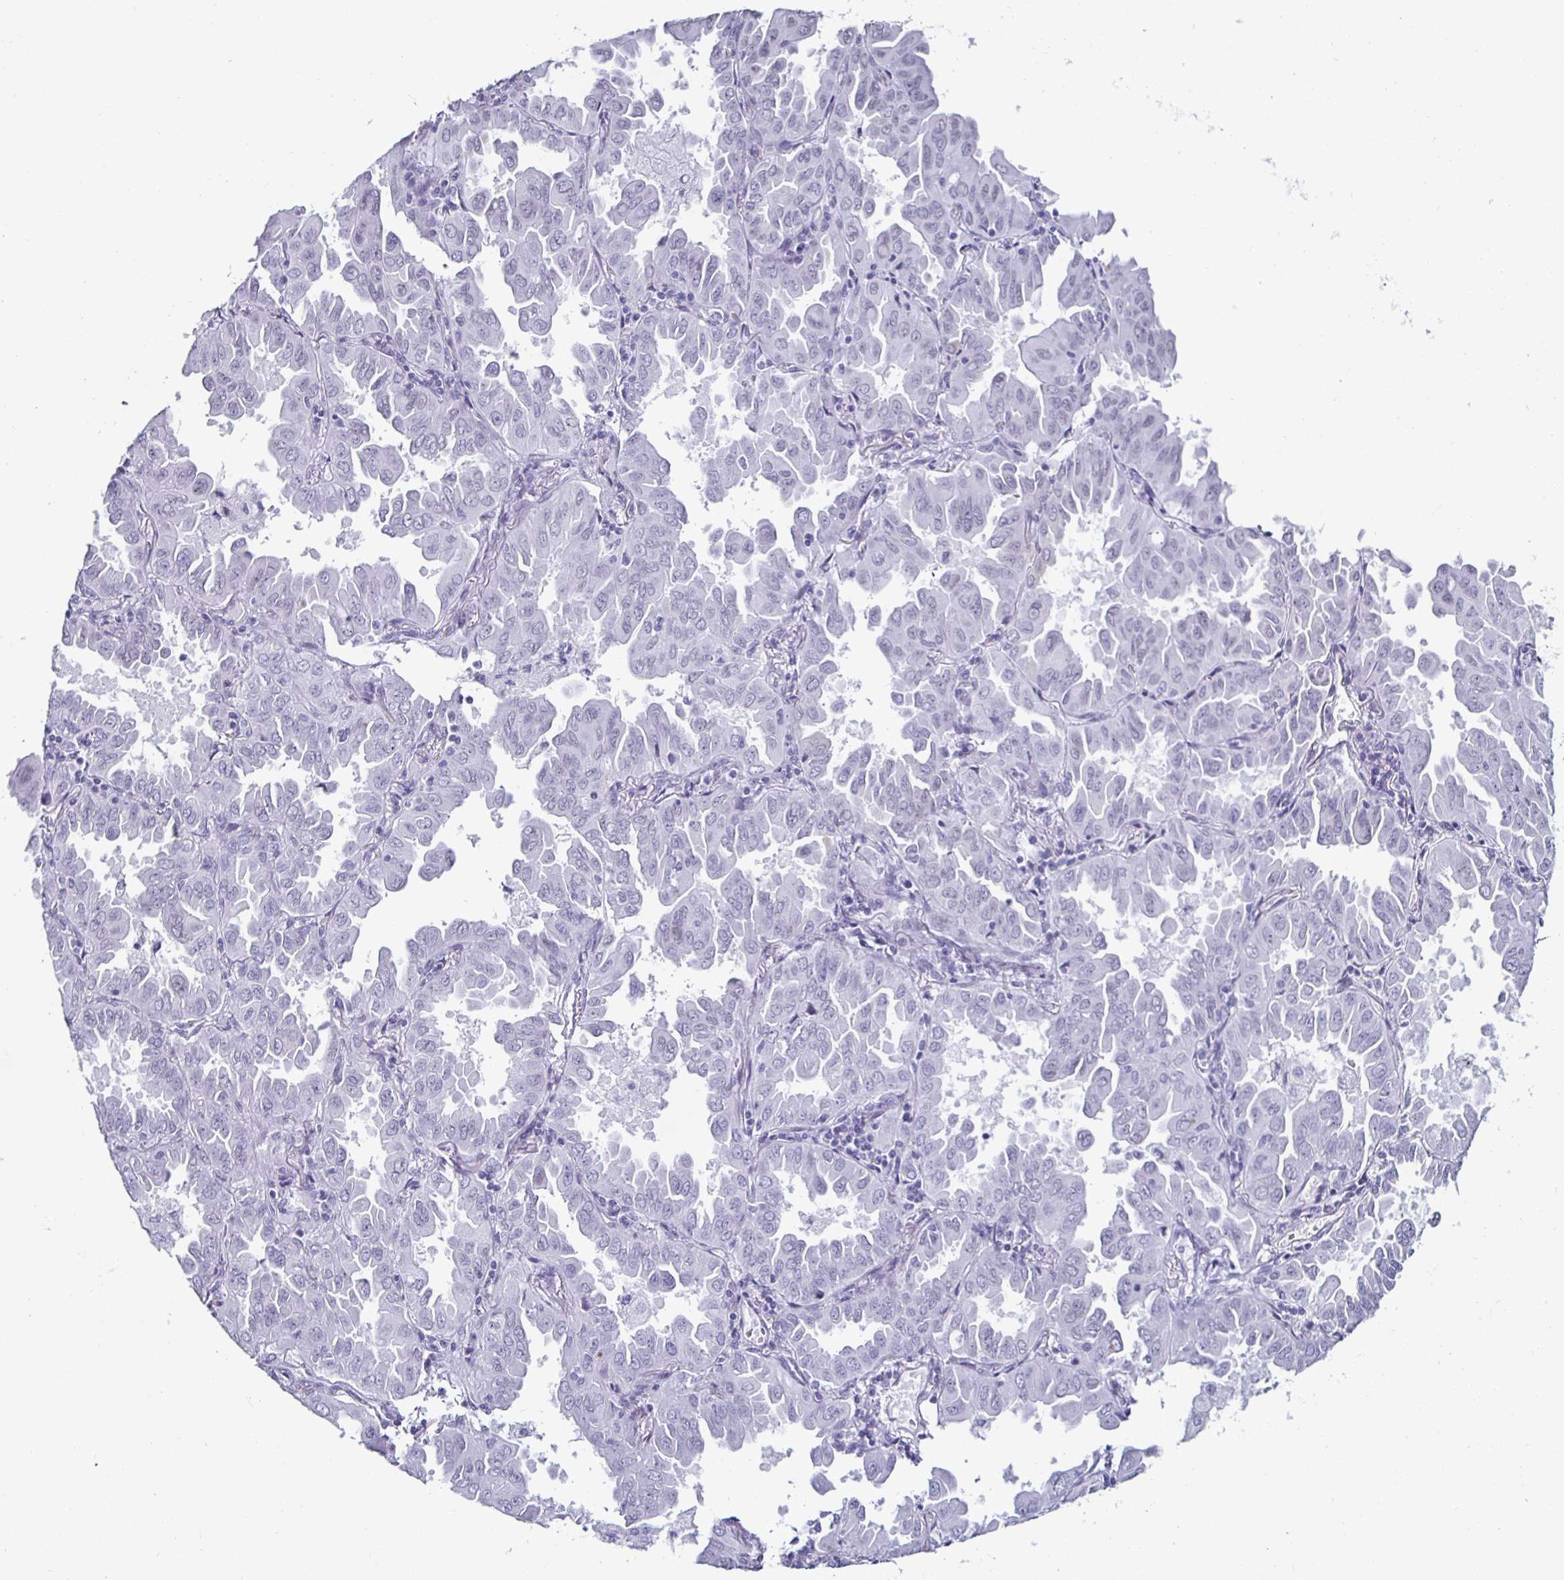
{"staining": {"intensity": "negative", "quantity": "none", "location": "none"}, "tissue": "lung cancer", "cell_type": "Tumor cells", "image_type": "cancer", "snomed": [{"axis": "morphology", "description": "Adenocarcinoma, NOS"}, {"axis": "topography", "description": "Lung"}], "caption": "Tumor cells are negative for protein expression in human lung adenocarcinoma.", "gene": "KRT4", "patient": {"sex": "male", "age": 64}}